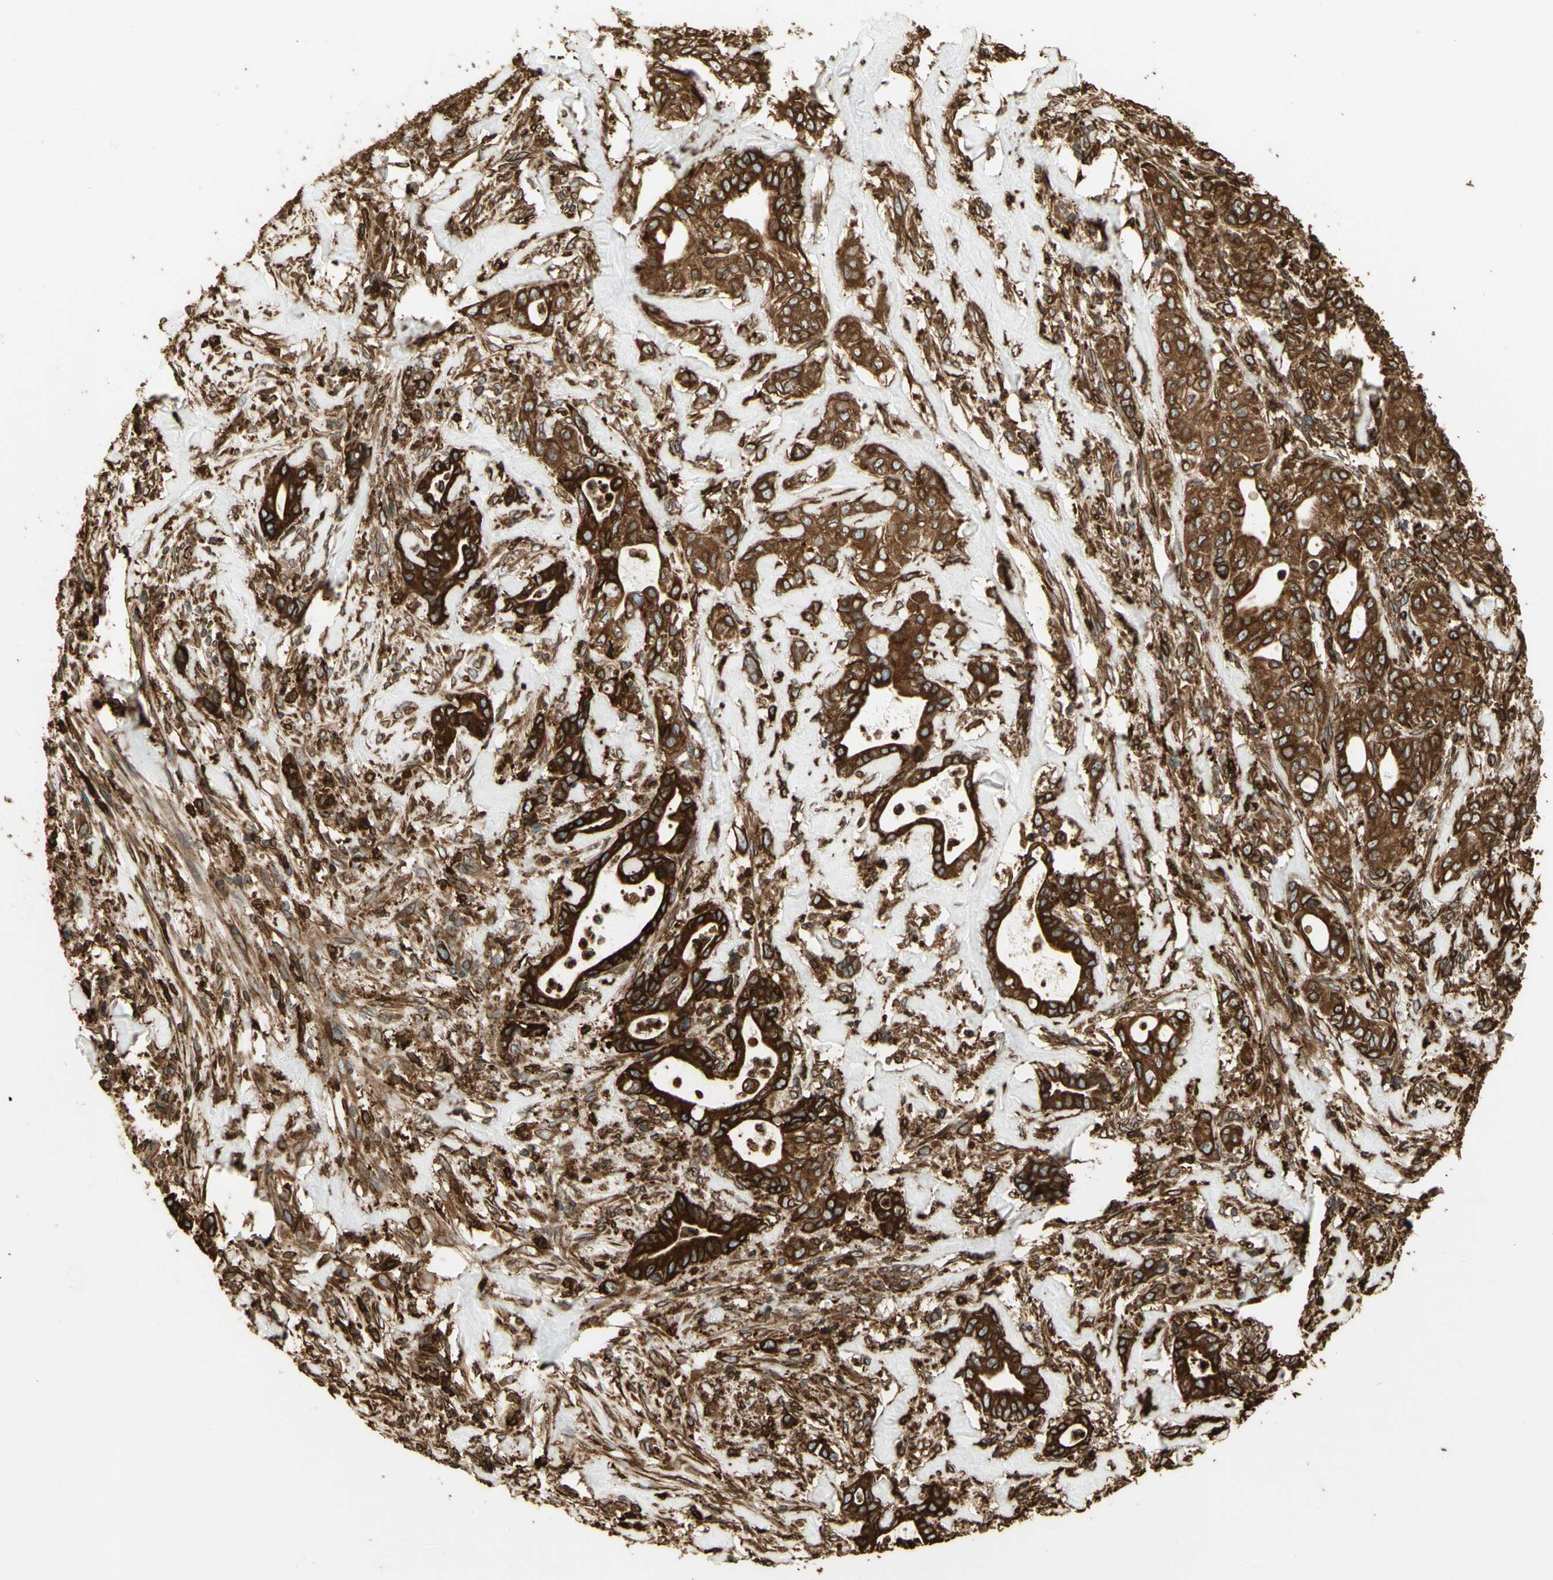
{"staining": {"intensity": "strong", "quantity": ">75%", "location": "cytoplasmic/membranous"}, "tissue": "liver cancer", "cell_type": "Tumor cells", "image_type": "cancer", "snomed": [{"axis": "morphology", "description": "Cholangiocarcinoma"}, {"axis": "topography", "description": "Liver"}], "caption": "The photomicrograph displays a brown stain indicating the presence of a protein in the cytoplasmic/membranous of tumor cells in liver cholangiocarcinoma. (Brightfield microscopy of DAB IHC at high magnification).", "gene": "CANX", "patient": {"sex": "female", "age": 67}}